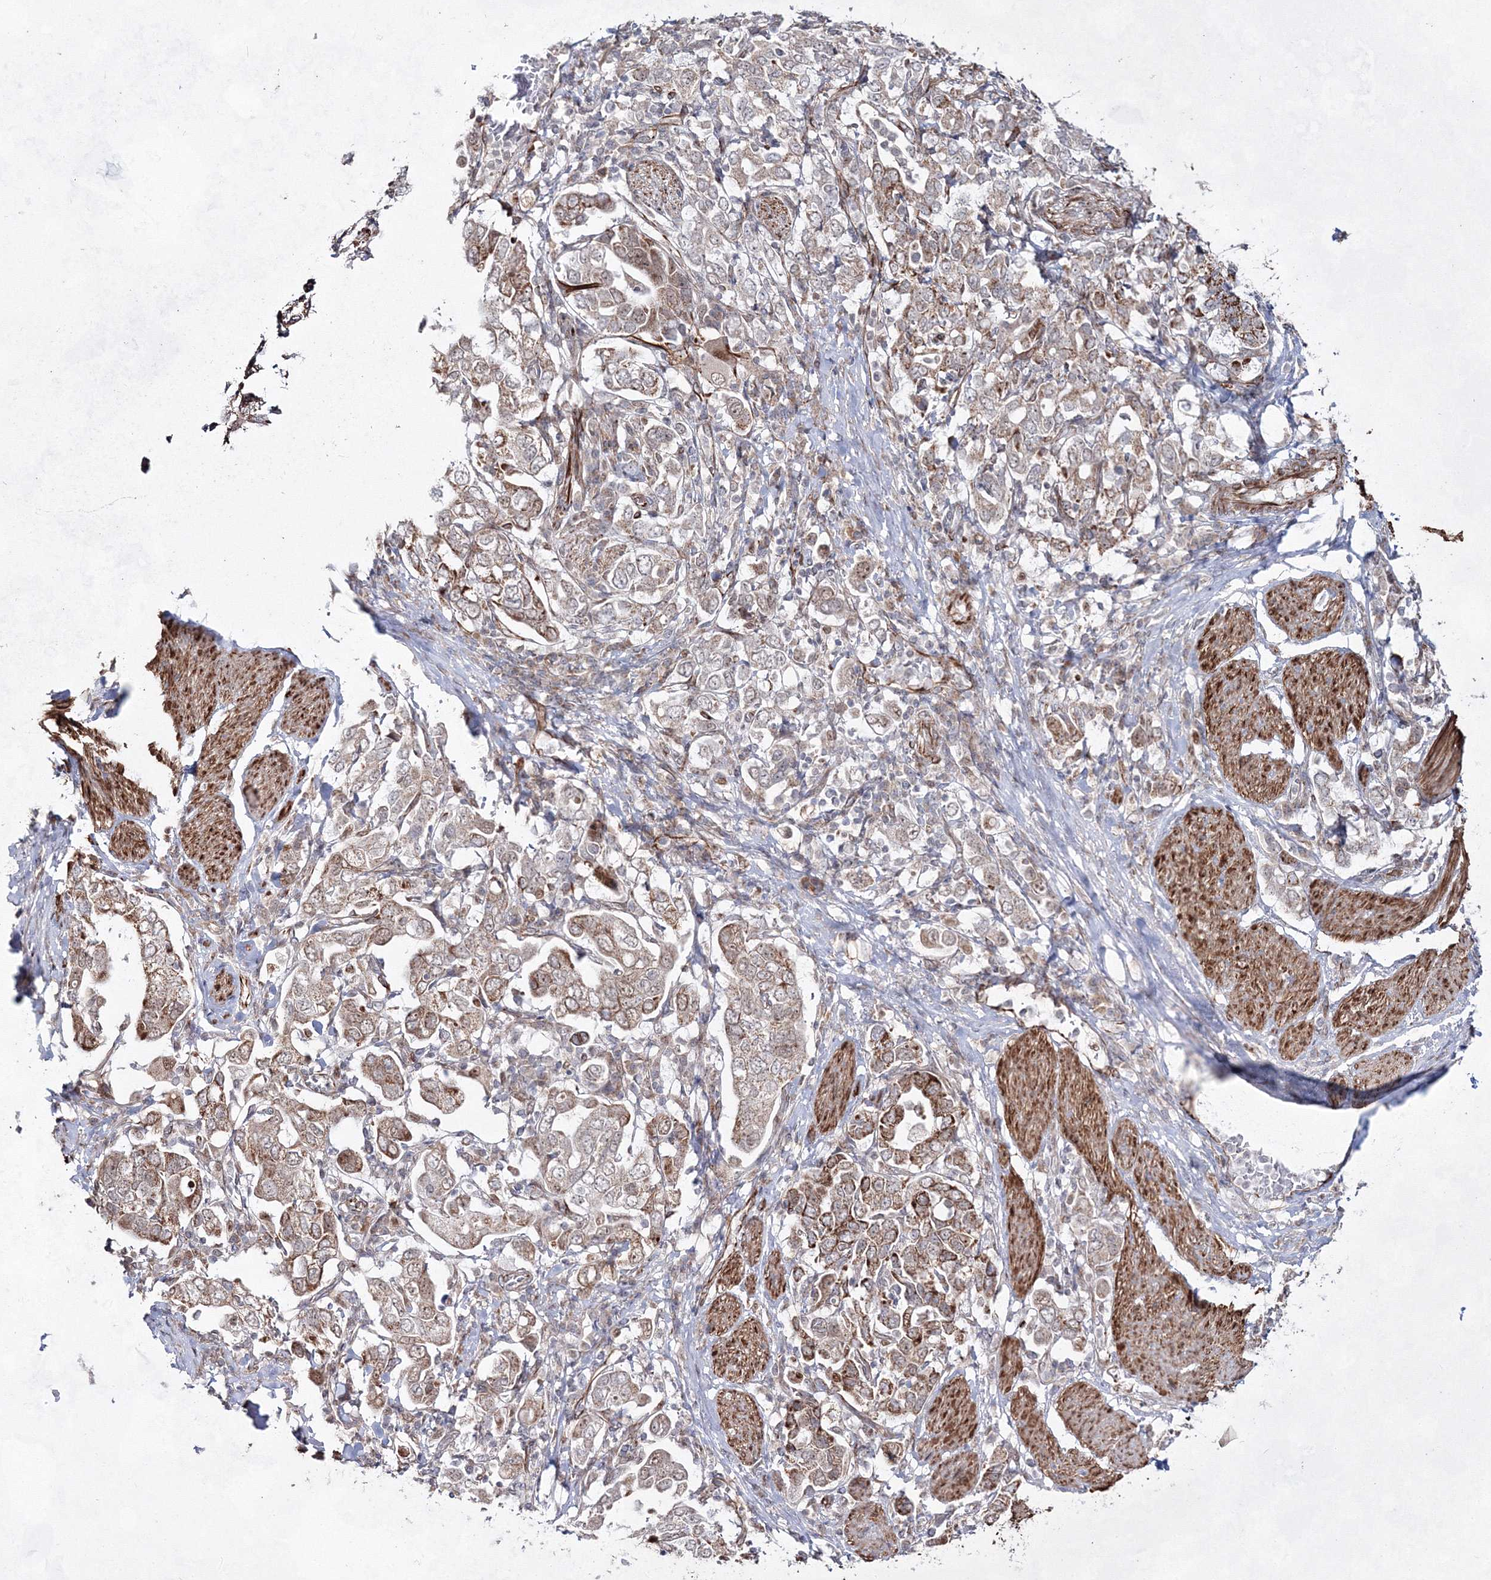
{"staining": {"intensity": "moderate", "quantity": "<25%", "location": "cytoplasmic/membranous"}, "tissue": "stomach cancer", "cell_type": "Tumor cells", "image_type": "cancer", "snomed": [{"axis": "morphology", "description": "Adenocarcinoma, NOS"}, {"axis": "topography", "description": "Stomach, upper"}], "caption": "This image reveals IHC staining of human stomach adenocarcinoma, with low moderate cytoplasmic/membranous expression in approximately <25% of tumor cells.", "gene": "SNIP1", "patient": {"sex": "male", "age": 62}}